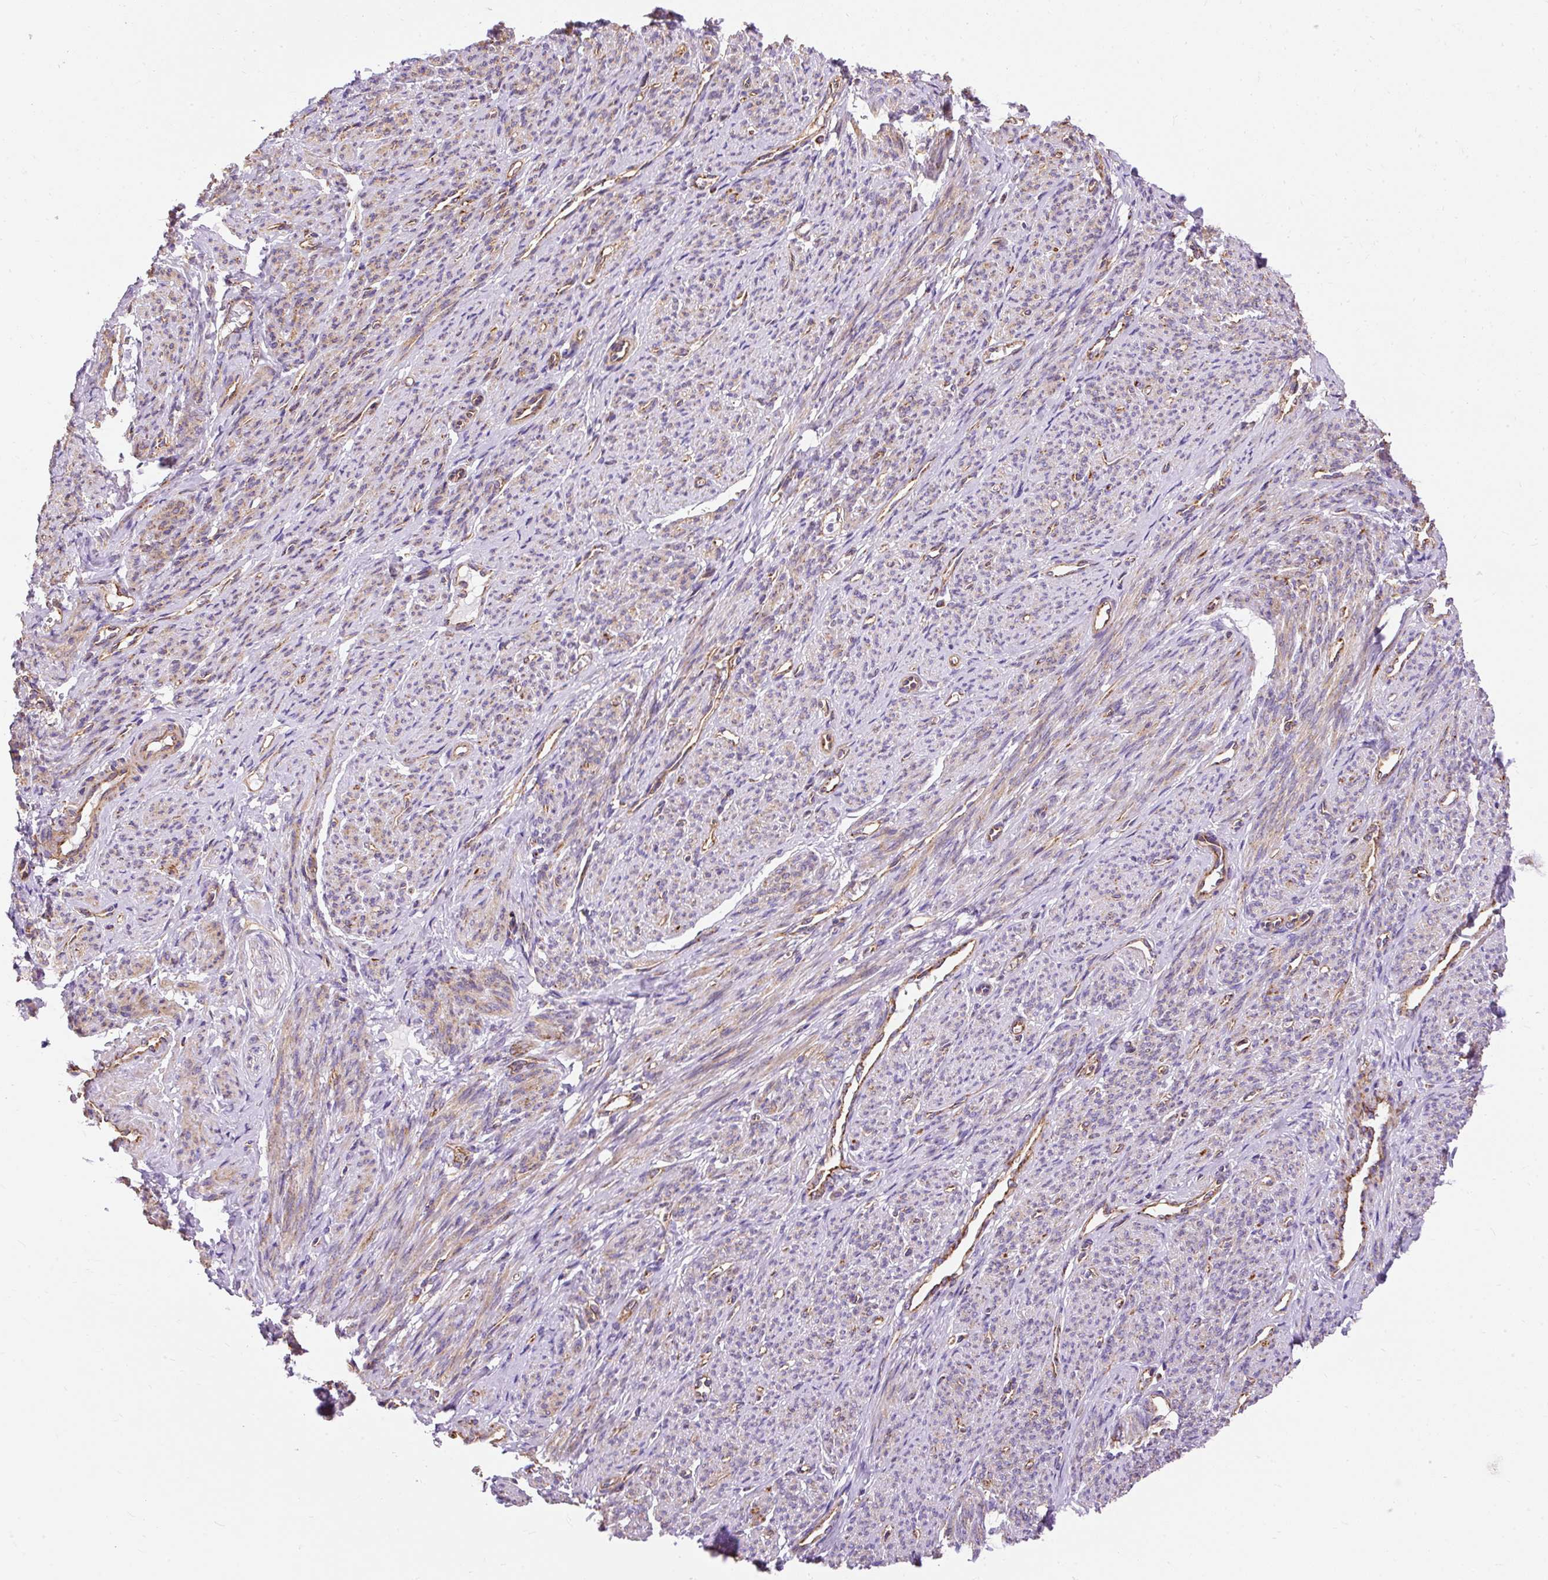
{"staining": {"intensity": "moderate", "quantity": "25%-75%", "location": "cytoplasmic/membranous"}, "tissue": "smooth muscle", "cell_type": "Smooth muscle cells", "image_type": "normal", "snomed": [{"axis": "morphology", "description": "Normal tissue, NOS"}, {"axis": "topography", "description": "Smooth muscle"}], "caption": "IHC of benign human smooth muscle displays medium levels of moderate cytoplasmic/membranous staining in approximately 25%-75% of smooth muscle cells.", "gene": "CEP290", "patient": {"sex": "female", "age": 65}}